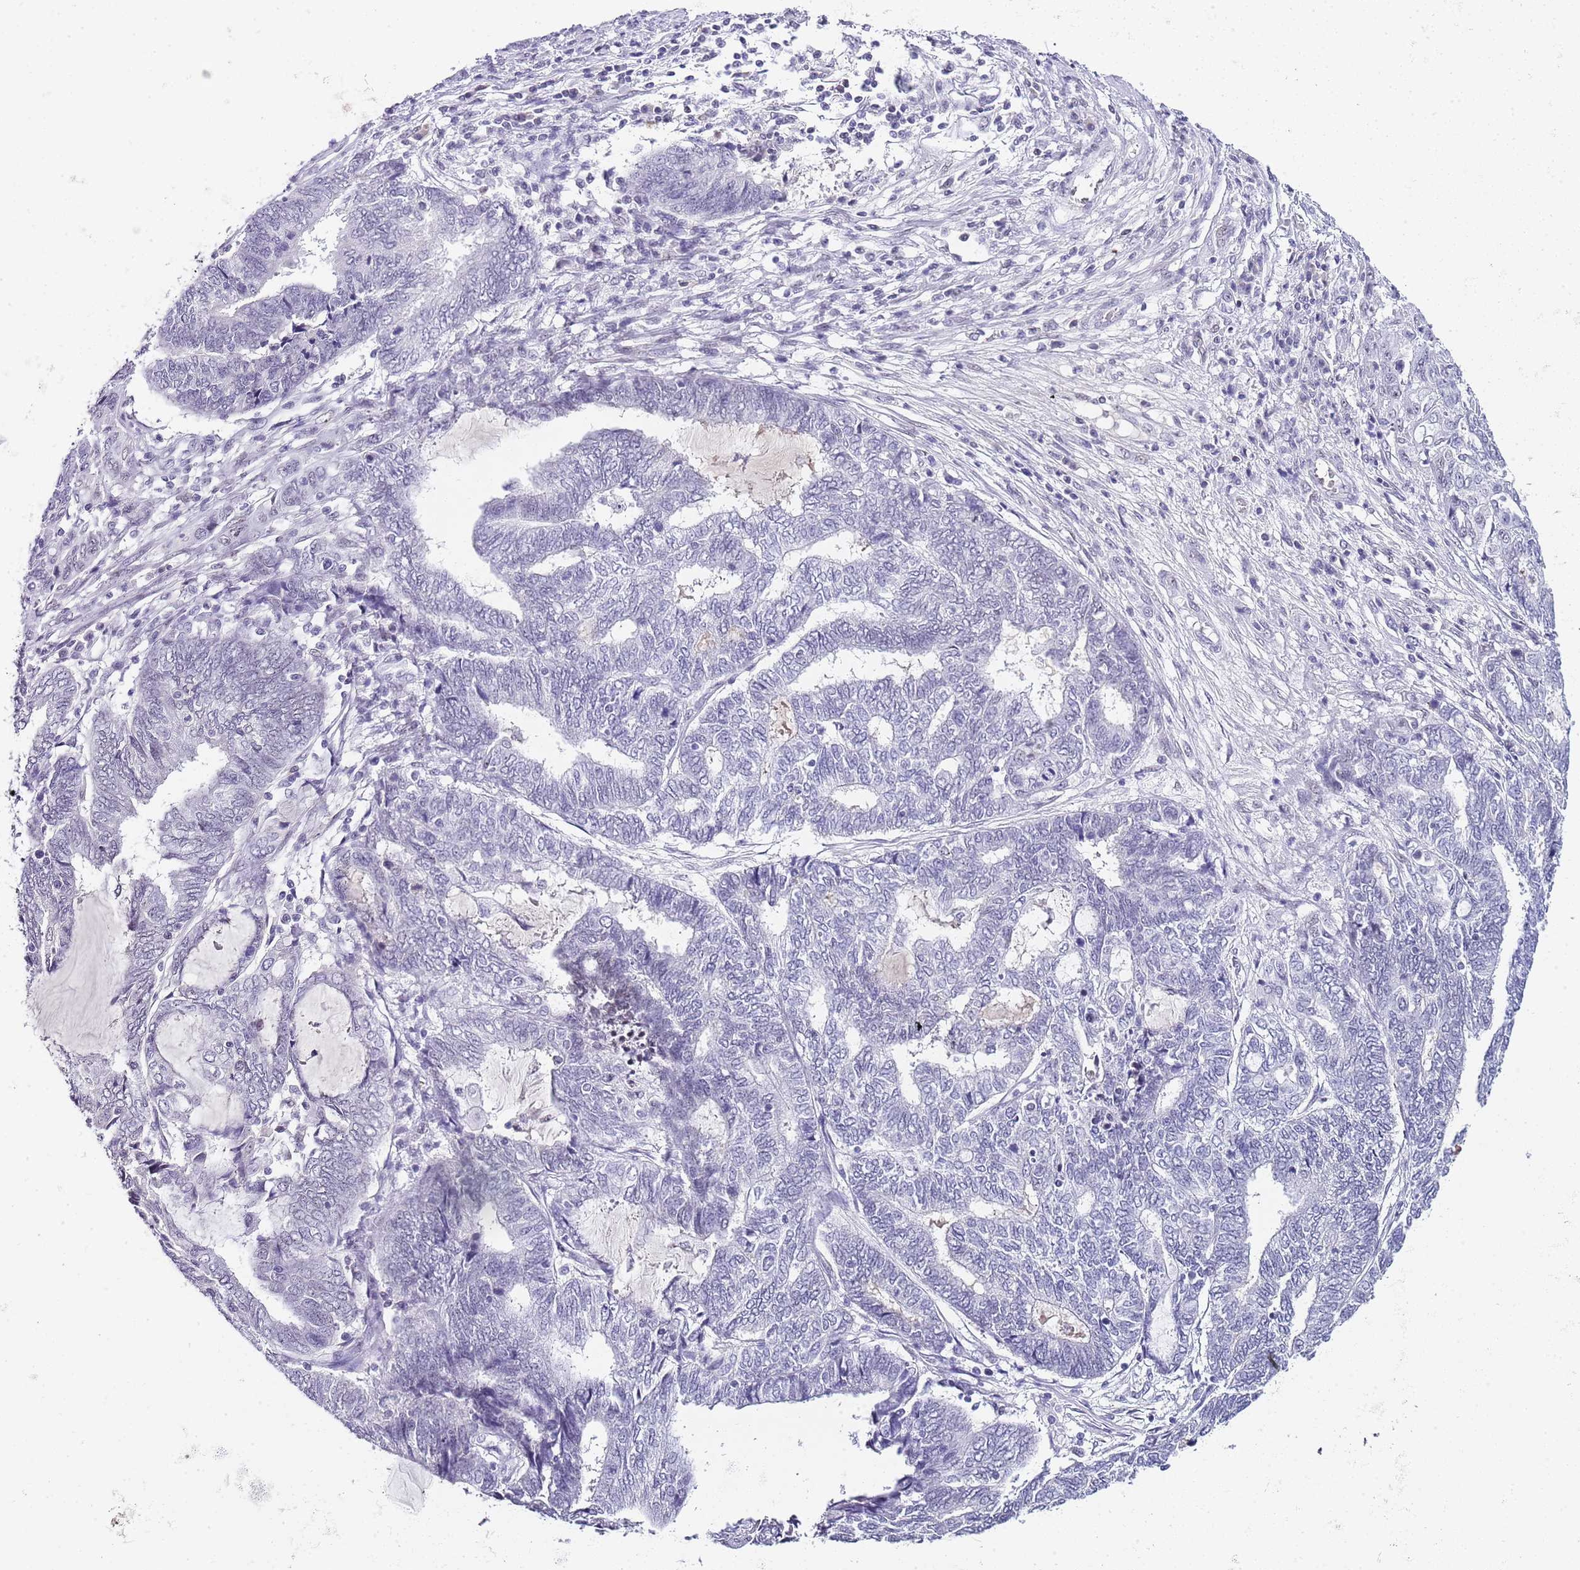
{"staining": {"intensity": "negative", "quantity": "none", "location": "none"}, "tissue": "endometrial cancer", "cell_type": "Tumor cells", "image_type": "cancer", "snomed": [{"axis": "morphology", "description": "Adenocarcinoma, NOS"}, {"axis": "topography", "description": "Uterus"}, {"axis": "topography", "description": "Endometrium"}], "caption": "Immunohistochemistry (IHC) of human adenocarcinoma (endometrial) exhibits no expression in tumor cells. The staining was performed using DAB to visualize the protein expression in brown, while the nuclei were stained in blue with hematoxylin (Magnification: 20x).", "gene": "NOP56", "patient": {"sex": "female", "age": 70}}